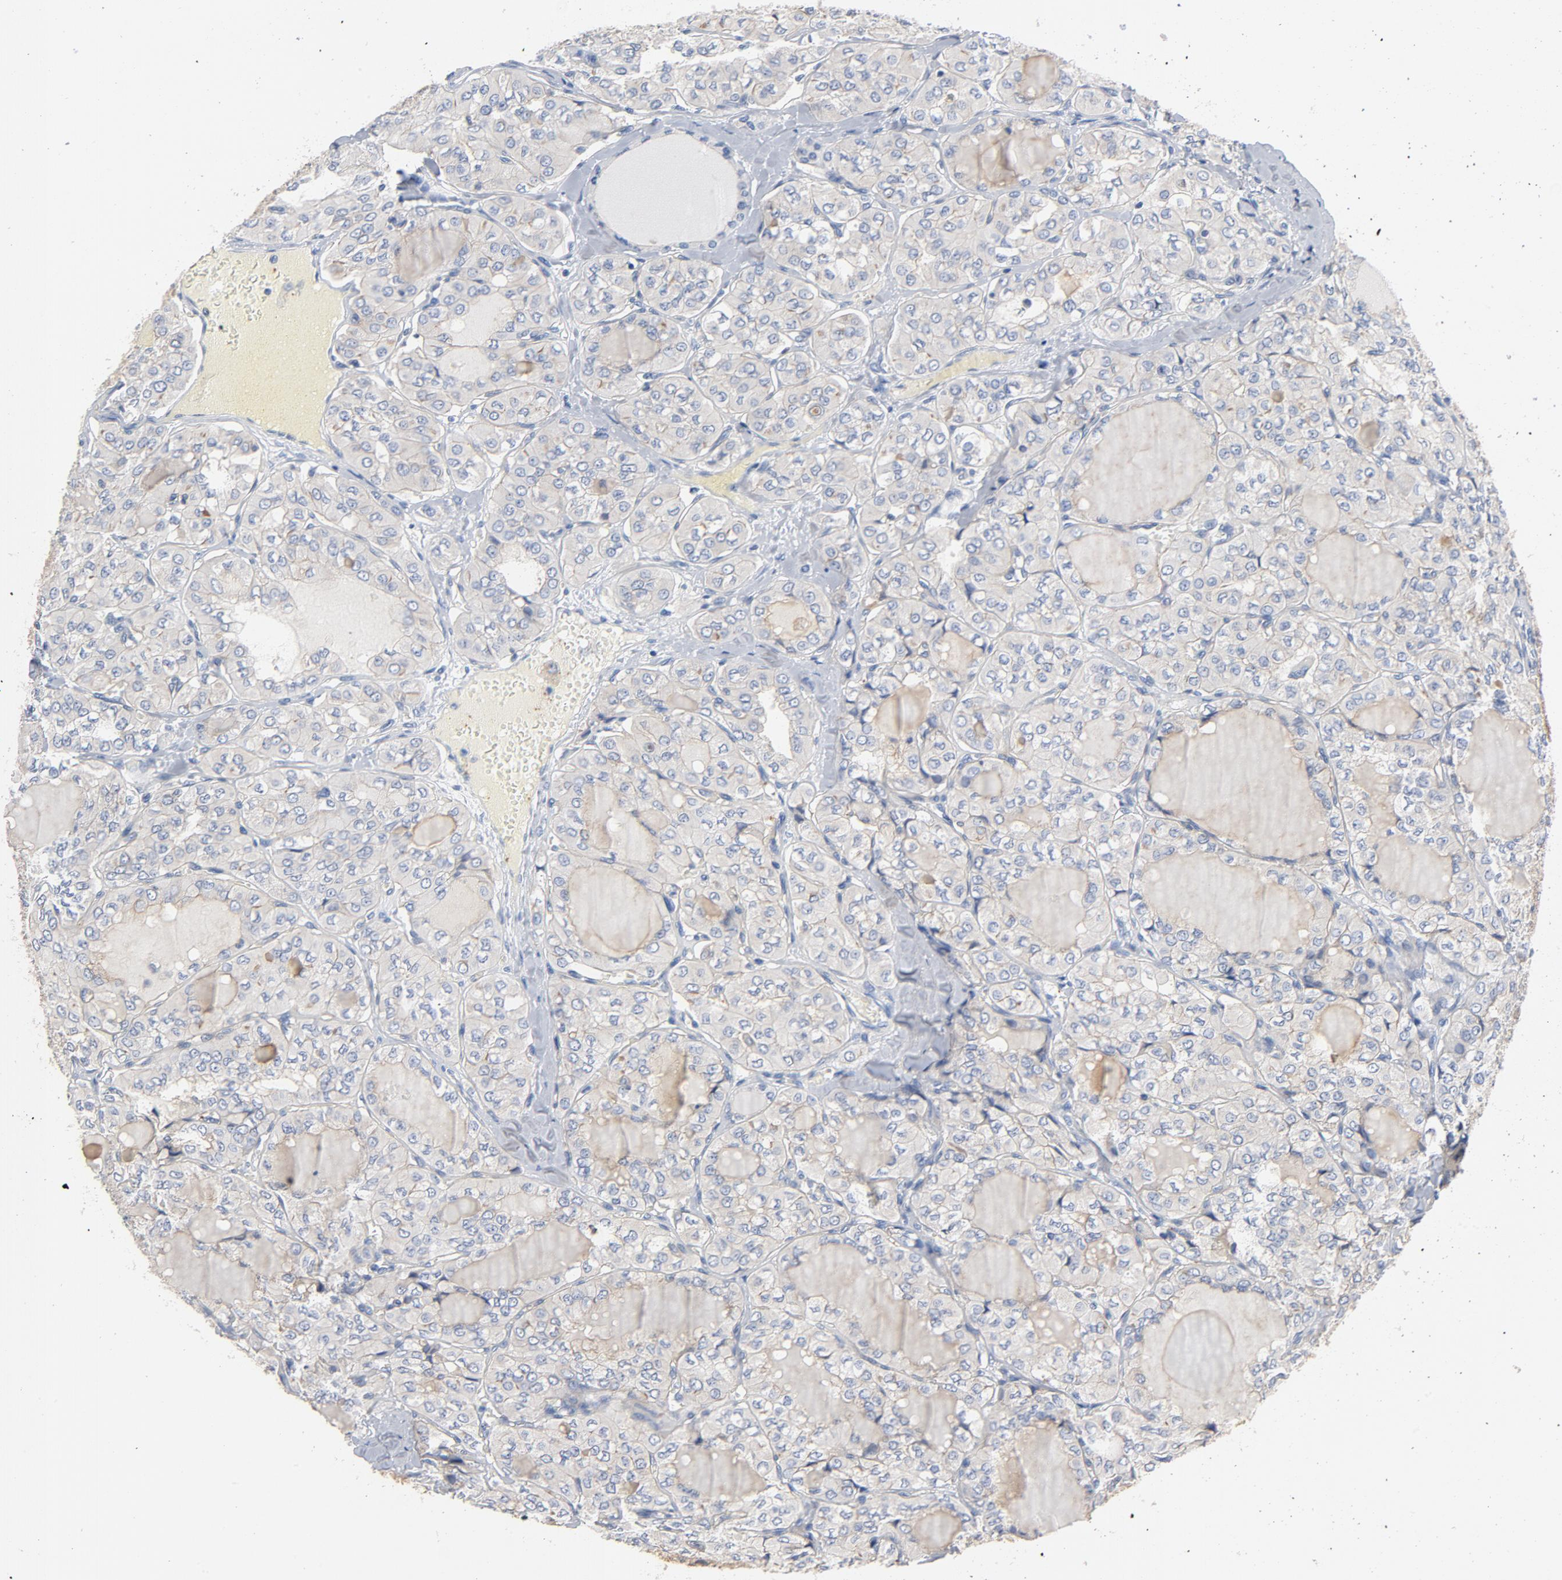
{"staining": {"intensity": "weak", "quantity": ">75%", "location": "cytoplasmic/membranous"}, "tissue": "thyroid cancer", "cell_type": "Tumor cells", "image_type": "cancer", "snomed": [{"axis": "morphology", "description": "Papillary adenocarcinoma, NOS"}, {"axis": "topography", "description": "Thyroid gland"}], "caption": "DAB immunohistochemical staining of human thyroid cancer shows weak cytoplasmic/membranous protein positivity in about >75% of tumor cells.", "gene": "SRC", "patient": {"sex": "male", "age": 20}}